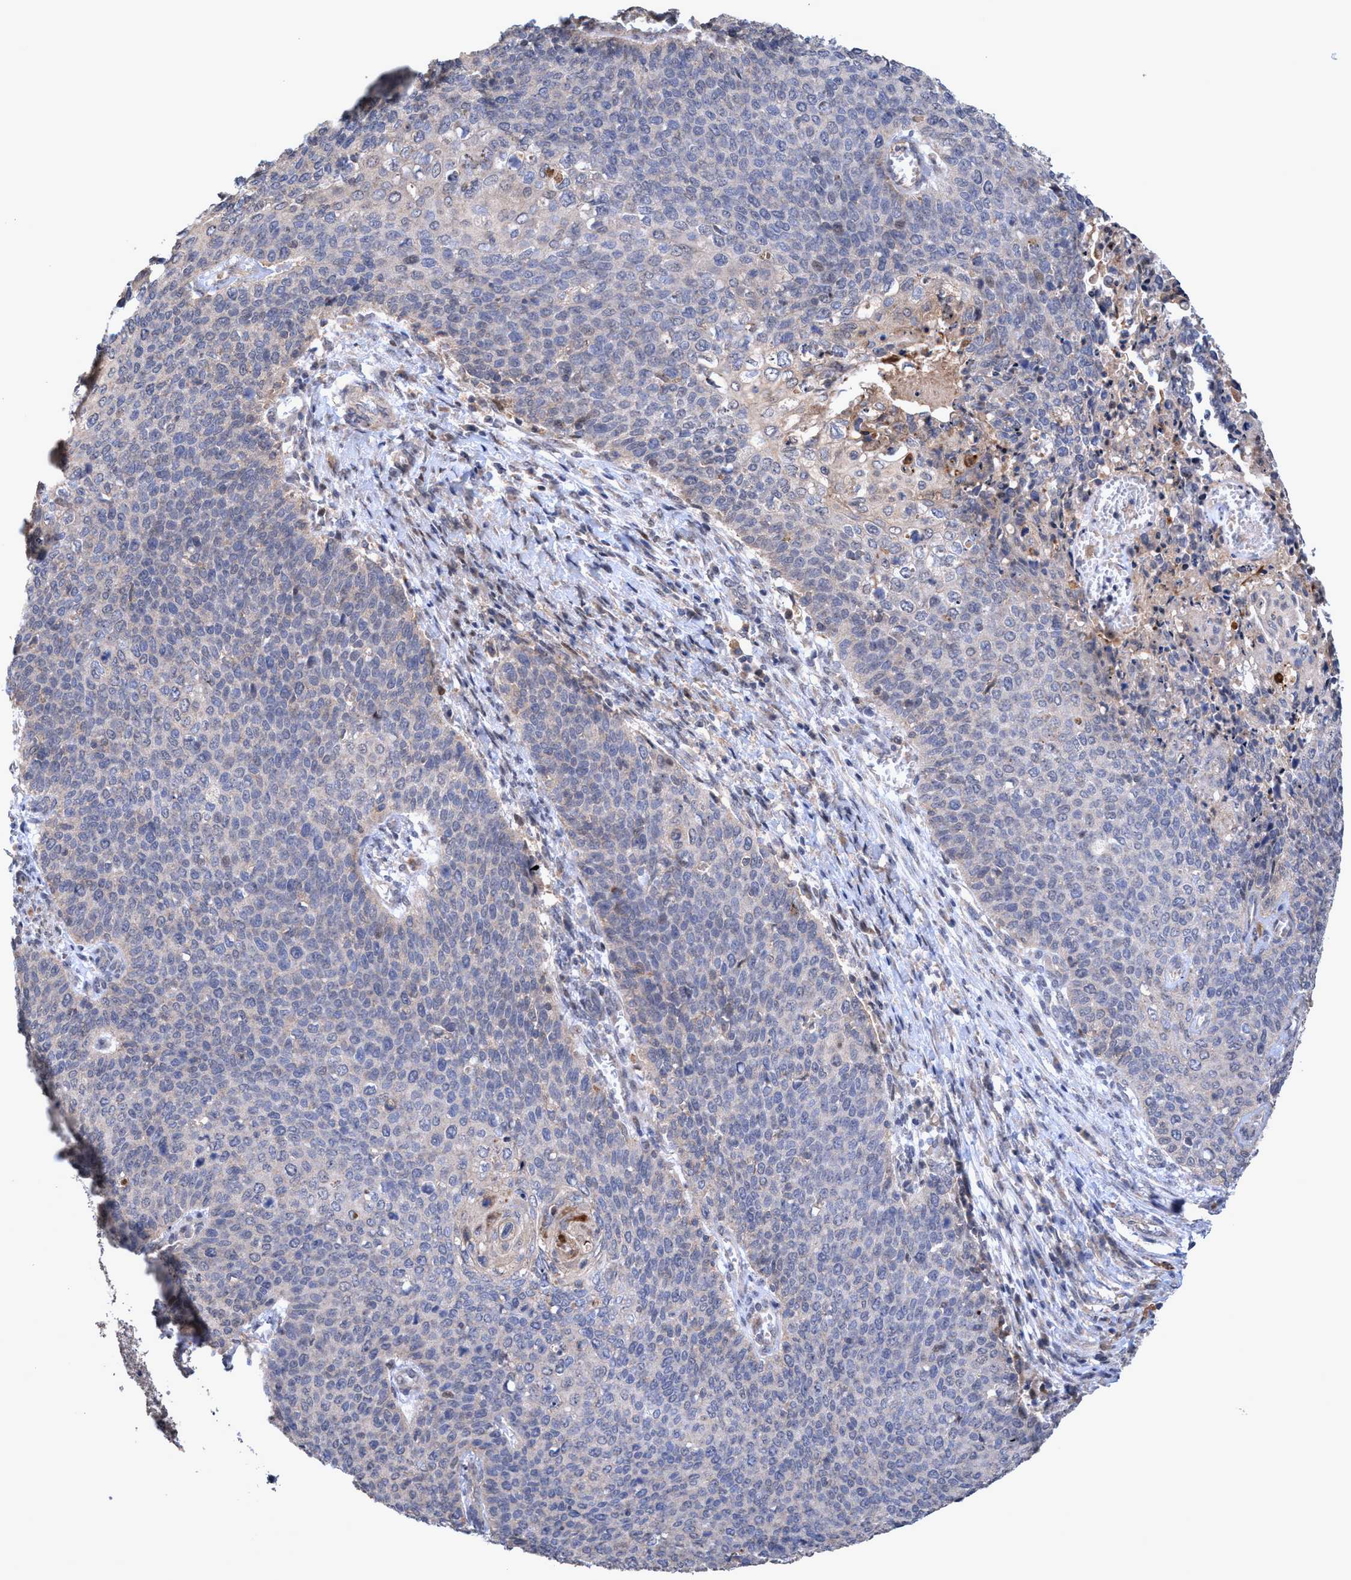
{"staining": {"intensity": "weak", "quantity": "<25%", "location": "cytoplasmic/membranous"}, "tissue": "cervical cancer", "cell_type": "Tumor cells", "image_type": "cancer", "snomed": [{"axis": "morphology", "description": "Squamous cell carcinoma, NOS"}, {"axis": "topography", "description": "Cervix"}], "caption": "Cervical squamous cell carcinoma stained for a protein using immunohistochemistry (IHC) shows no positivity tumor cells.", "gene": "ZNF677", "patient": {"sex": "female", "age": 39}}